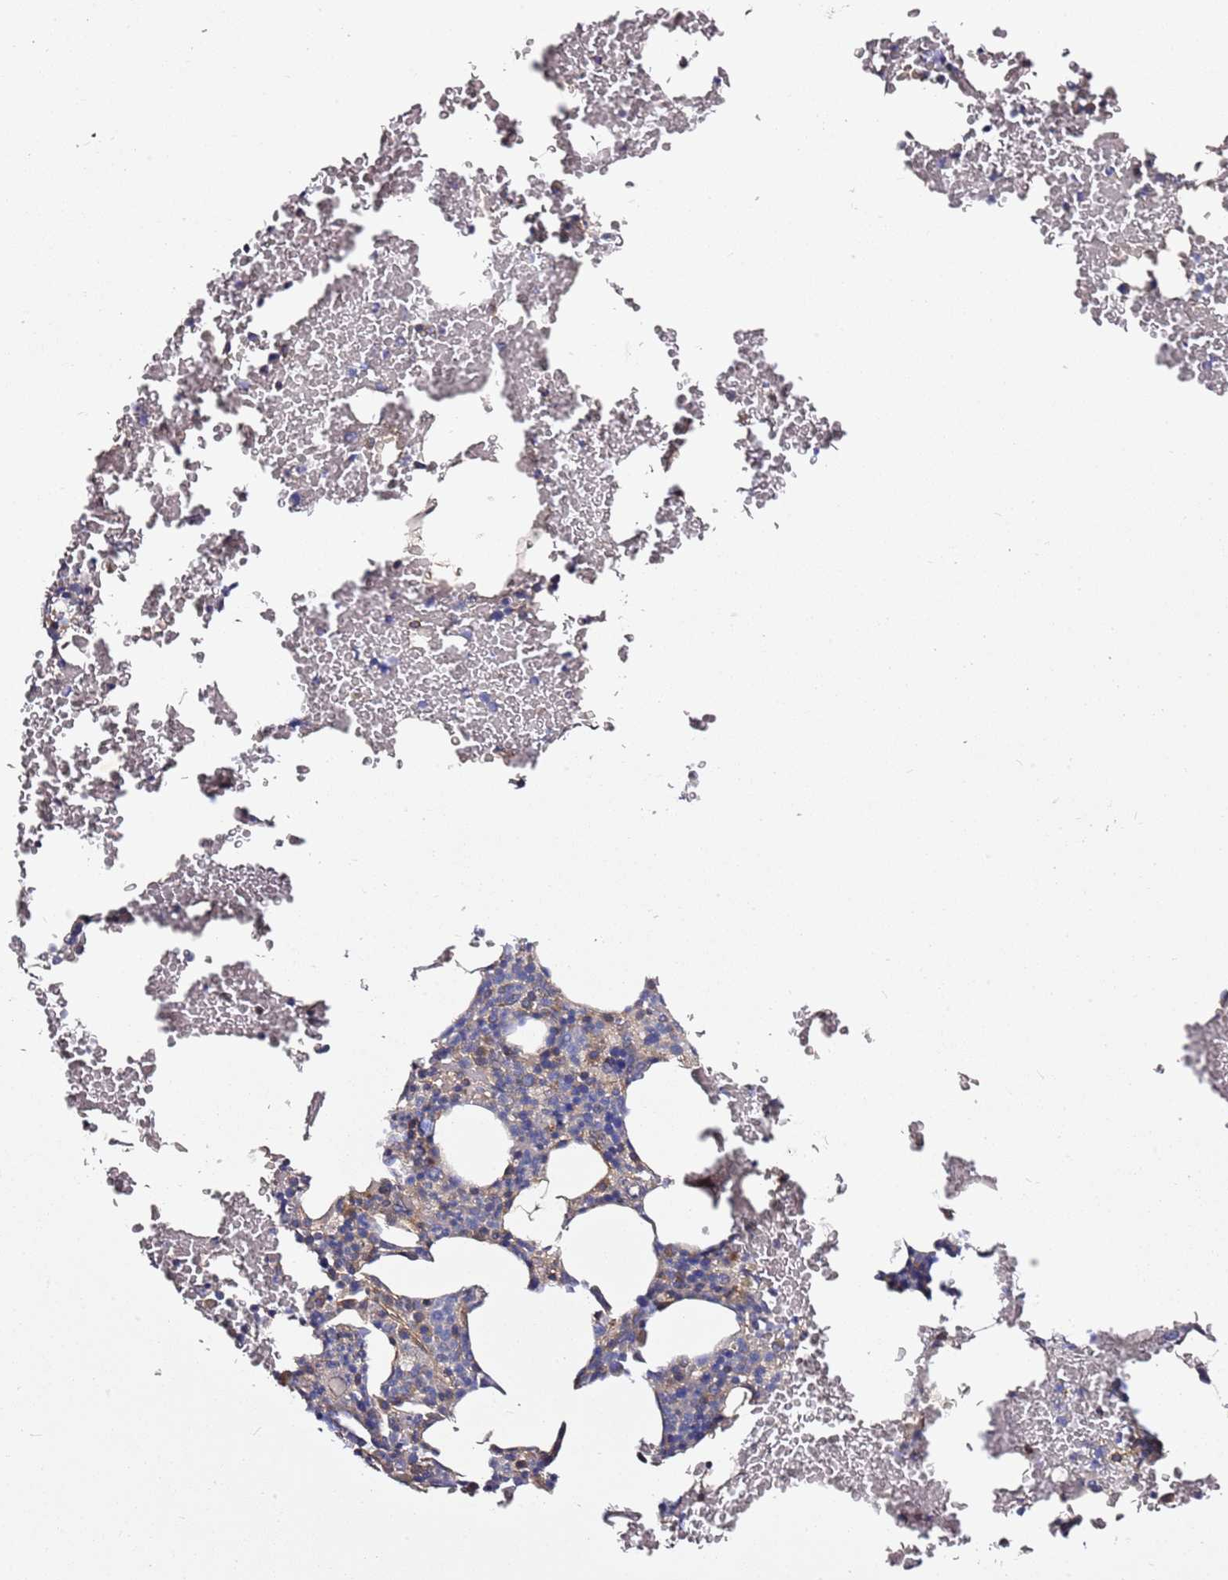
{"staining": {"intensity": "negative", "quantity": "none", "location": "none"}, "tissue": "bone marrow", "cell_type": "Hematopoietic cells", "image_type": "normal", "snomed": [{"axis": "morphology", "description": "Normal tissue, NOS"}, {"axis": "morphology", "description": "Inflammation, NOS"}, {"axis": "topography", "description": "Bone marrow"}], "caption": "Immunohistochemistry (IHC) of benign bone marrow demonstrates no positivity in hematopoietic cells. (Stains: DAB (3,3'-diaminobenzidine) immunohistochemistry with hematoxylin counter stain, Microscopy: brightfield microscopy at high magnification).", "gene": "GNL1", "patient": {"sex": "female", "age": 78}}